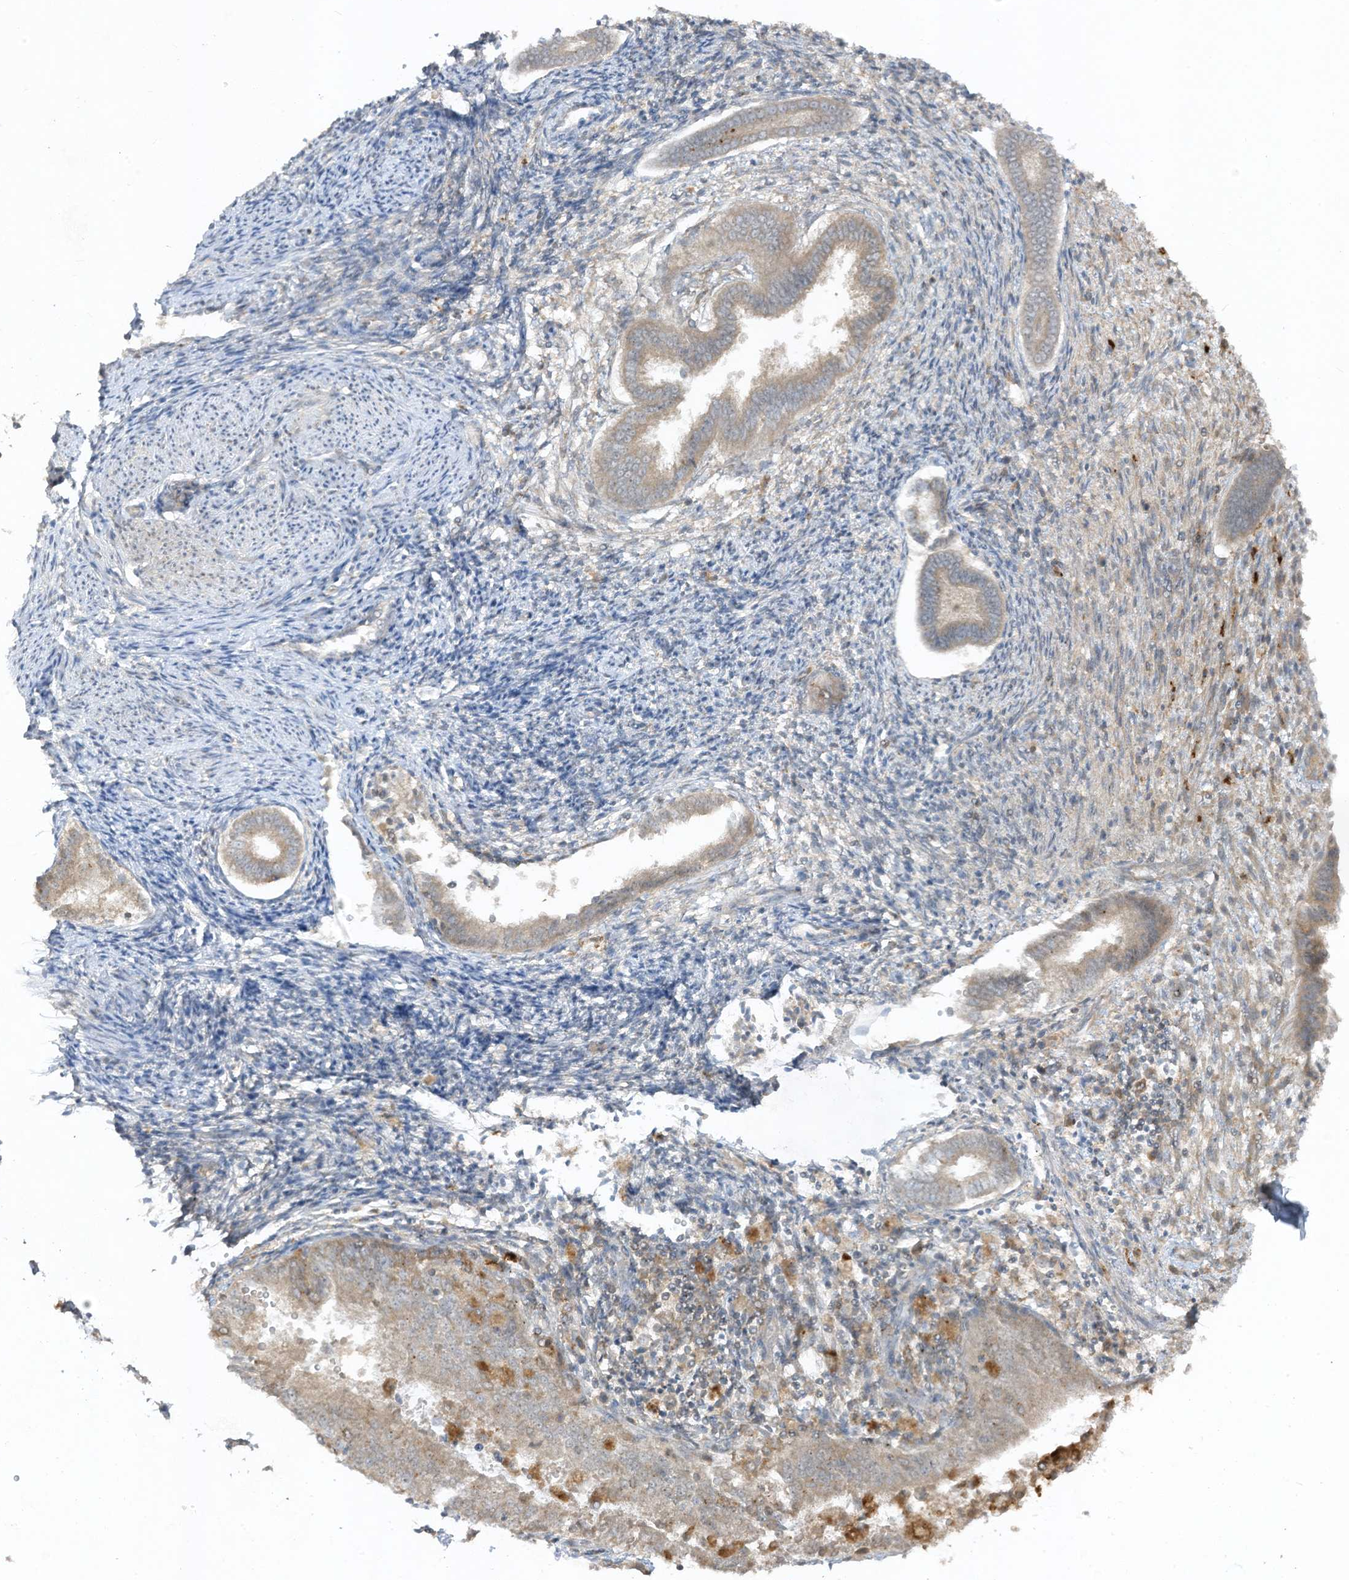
{"staining": {"intensity": "weak", "quantity": "<25%", "location": "cytoplasmic/membranous"}, "tissue": "endometrium", "cell_type": "Cells in endometrial stroma", "image_type": "normal", "snomed": [{"axis": "morphology", "description": "Normal tissue, NOS"}, {"axis": "topography", "description": "Endometrium"}], "caption": "Cells in endometrial stroma are negative for brown protein staining in normal endometrium. (DAB (3,3'-diaminobenzidine) IHC with hematoxylin counter stain).", "gene": "LDAH", "patient": {"sex": "female", "age": 56}}